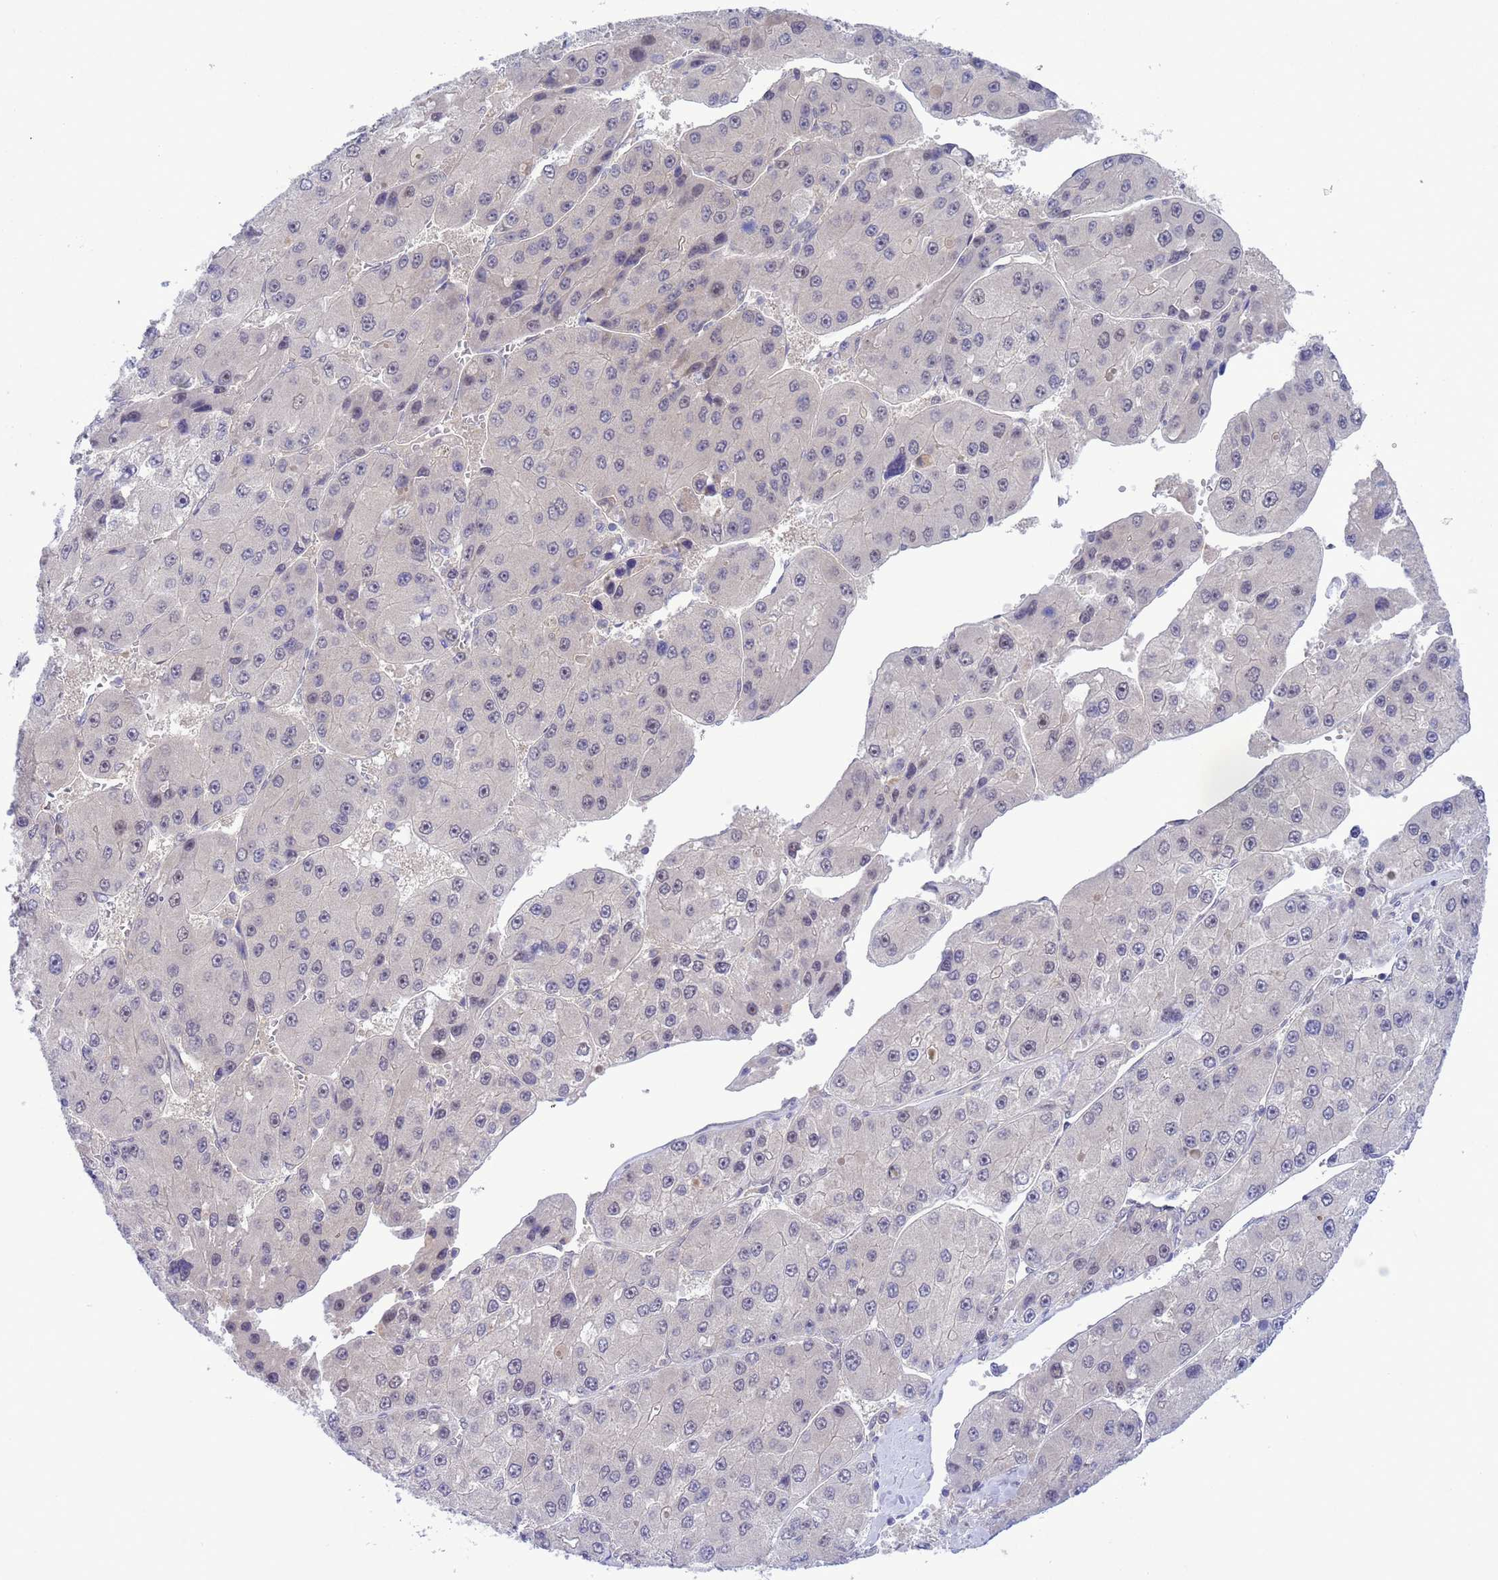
{"staining": {"intensity": "negative", "quantity": "none", "location": "none"}, "tissue": "liver cancer", "cell_type": "Tumor cells", "image_type": "cancer", "snomed": [{"axis": "morphology", "description": "Carcinoma, Hepatocellular, NOS"}, {"axis": "topography", "description": "Liver"}], "caption": "High magnification brightfield microscopy of liver hepatocellular carcinoma stained with DAB (3,3'-diaminobenzidine) (brown) and counterstained with hematoxylin (blue): tumor cells show no significant expression.", "gene": "ZNF461", "patient": {"sex": "female", "age": 73}}